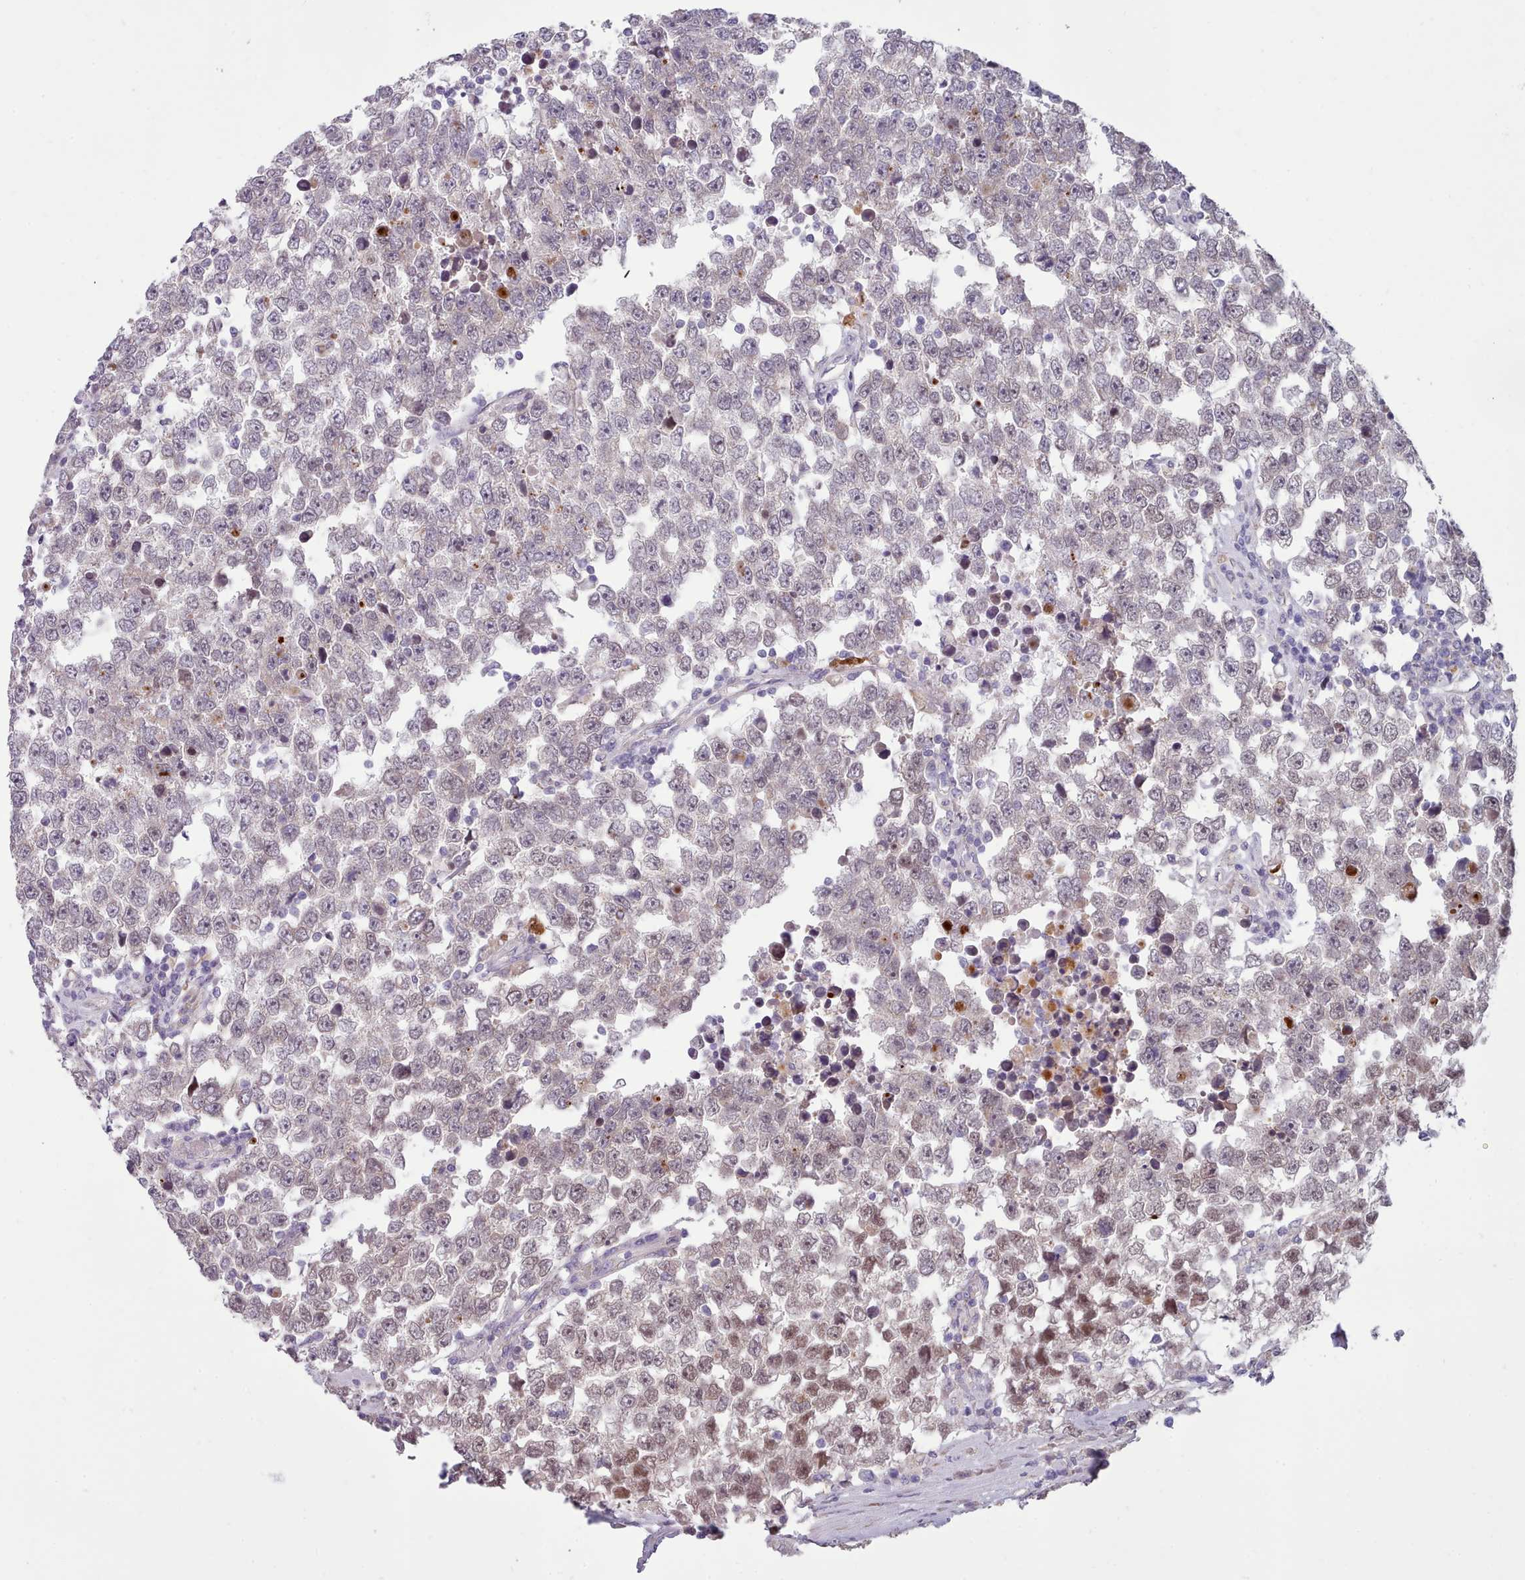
{"staining": {"intensity": "moderate", "quantity": "<25%", "location": "nuclear"}, "tissue": "testis cancer", "cell_type": "Tumor cells", "image_type": "cancer", "snomed": [{"axis": "morphology", "description": "Seminoma, NOS"}, {"axis": "morphology", "description": "Carcinoma, Embryonal, NOS"}, {"axis": "topography", "description": "Testis"}], "caption": "Testis cancer (seminoma) stained for a protein displays moderate nuclear positivity in tumor cells.", "gene": "DPF1", "patient": {"sex": "male", "age": 28}}